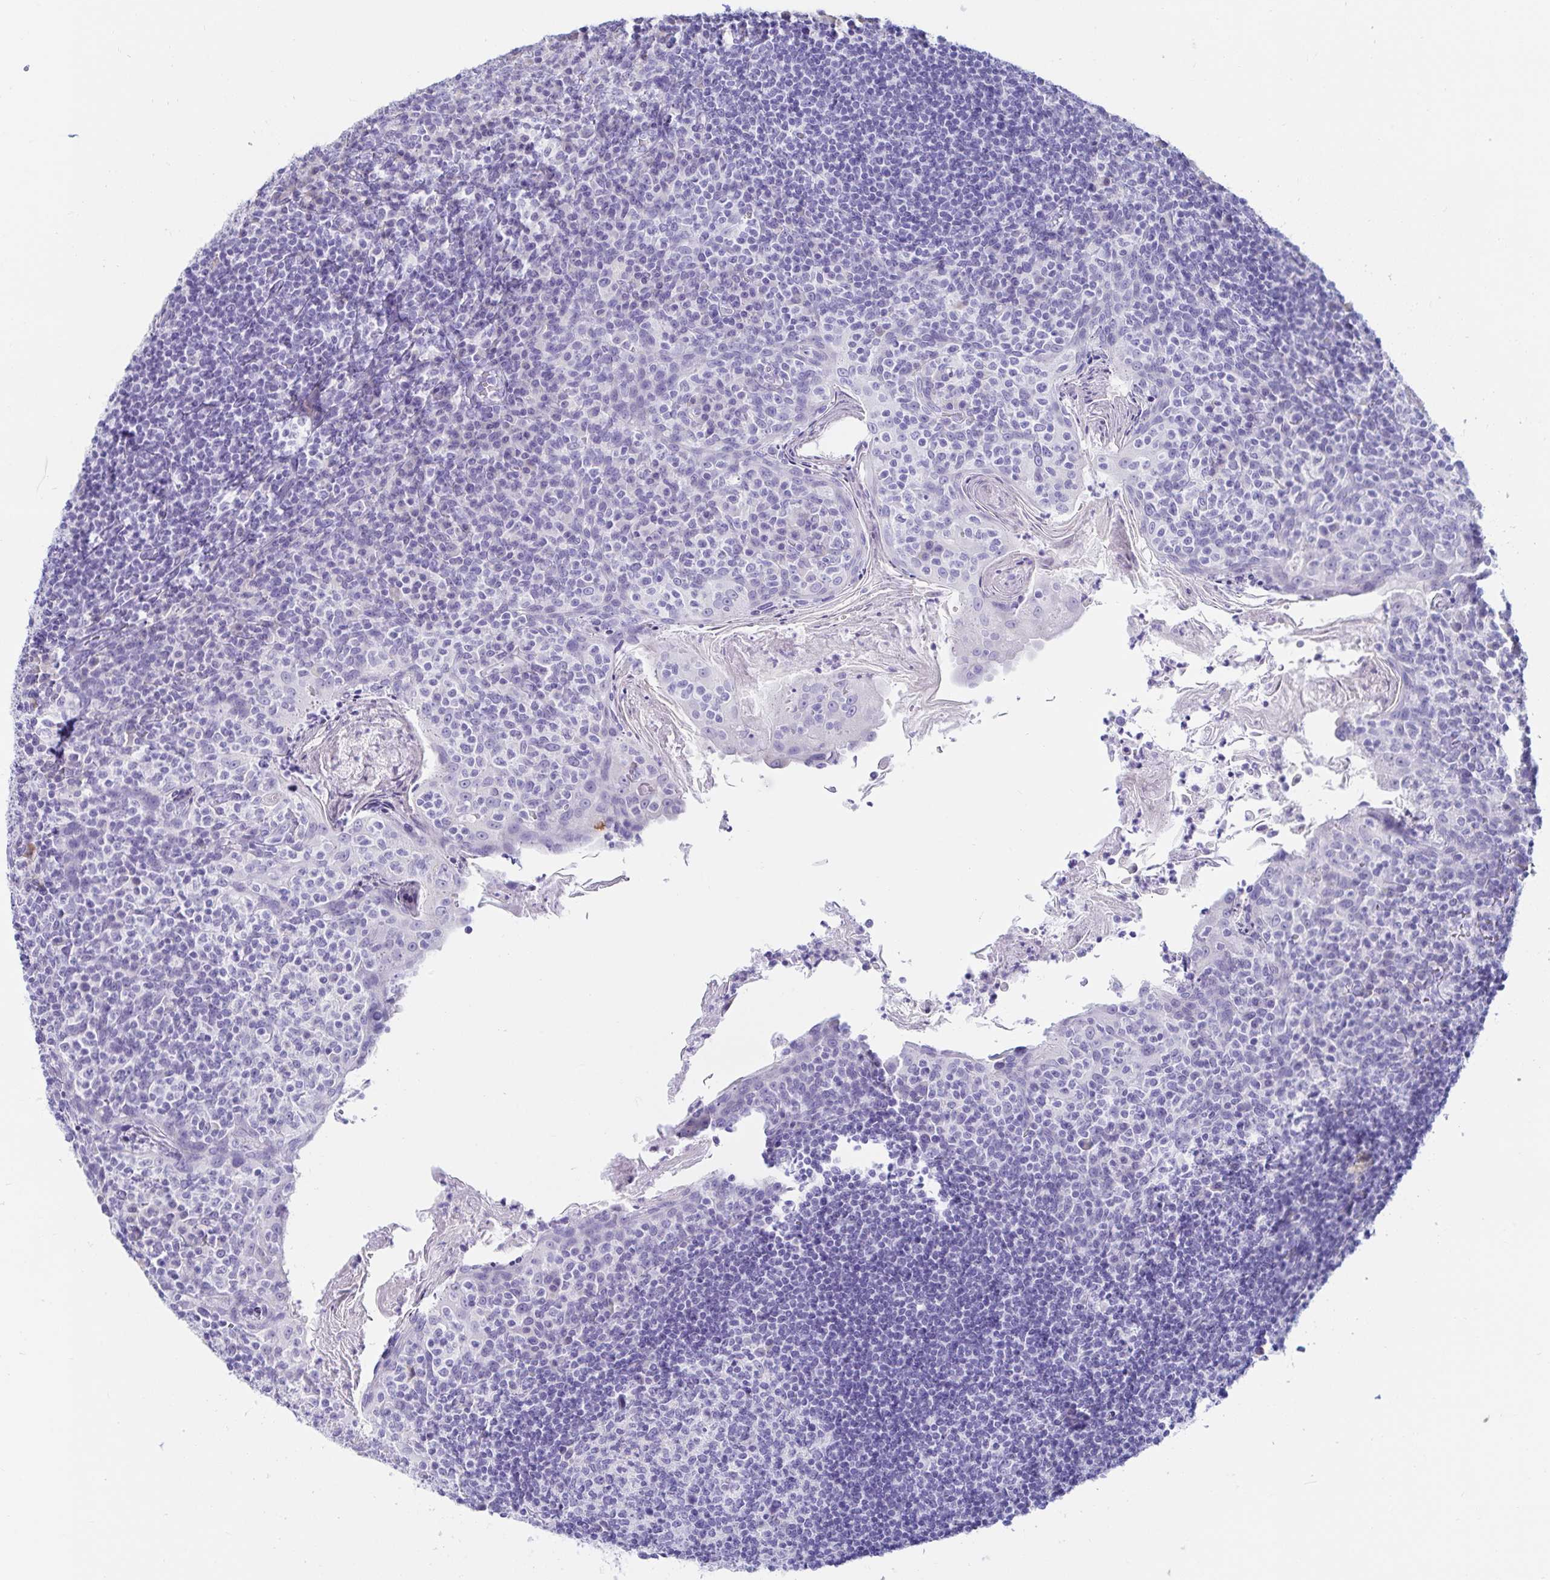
{"staining": {"intensity": "negative", "quantity": "none", "location": "none"}, "tissue": "tonsil", "cell_type": "Germinal center cells", "image_type": "normal", "snomed": [{"axis": "morphology", "description": "Normal tissue, NOS"}, {"axis": "topography", "description": "Tonsil"}], "caption": "Tonsil stained for a protein using immunohistochemistry (IHC) displays no staining germinal center cells.", "gene": "C4orf17", "patient": {"sex": "female", "age": 10}}